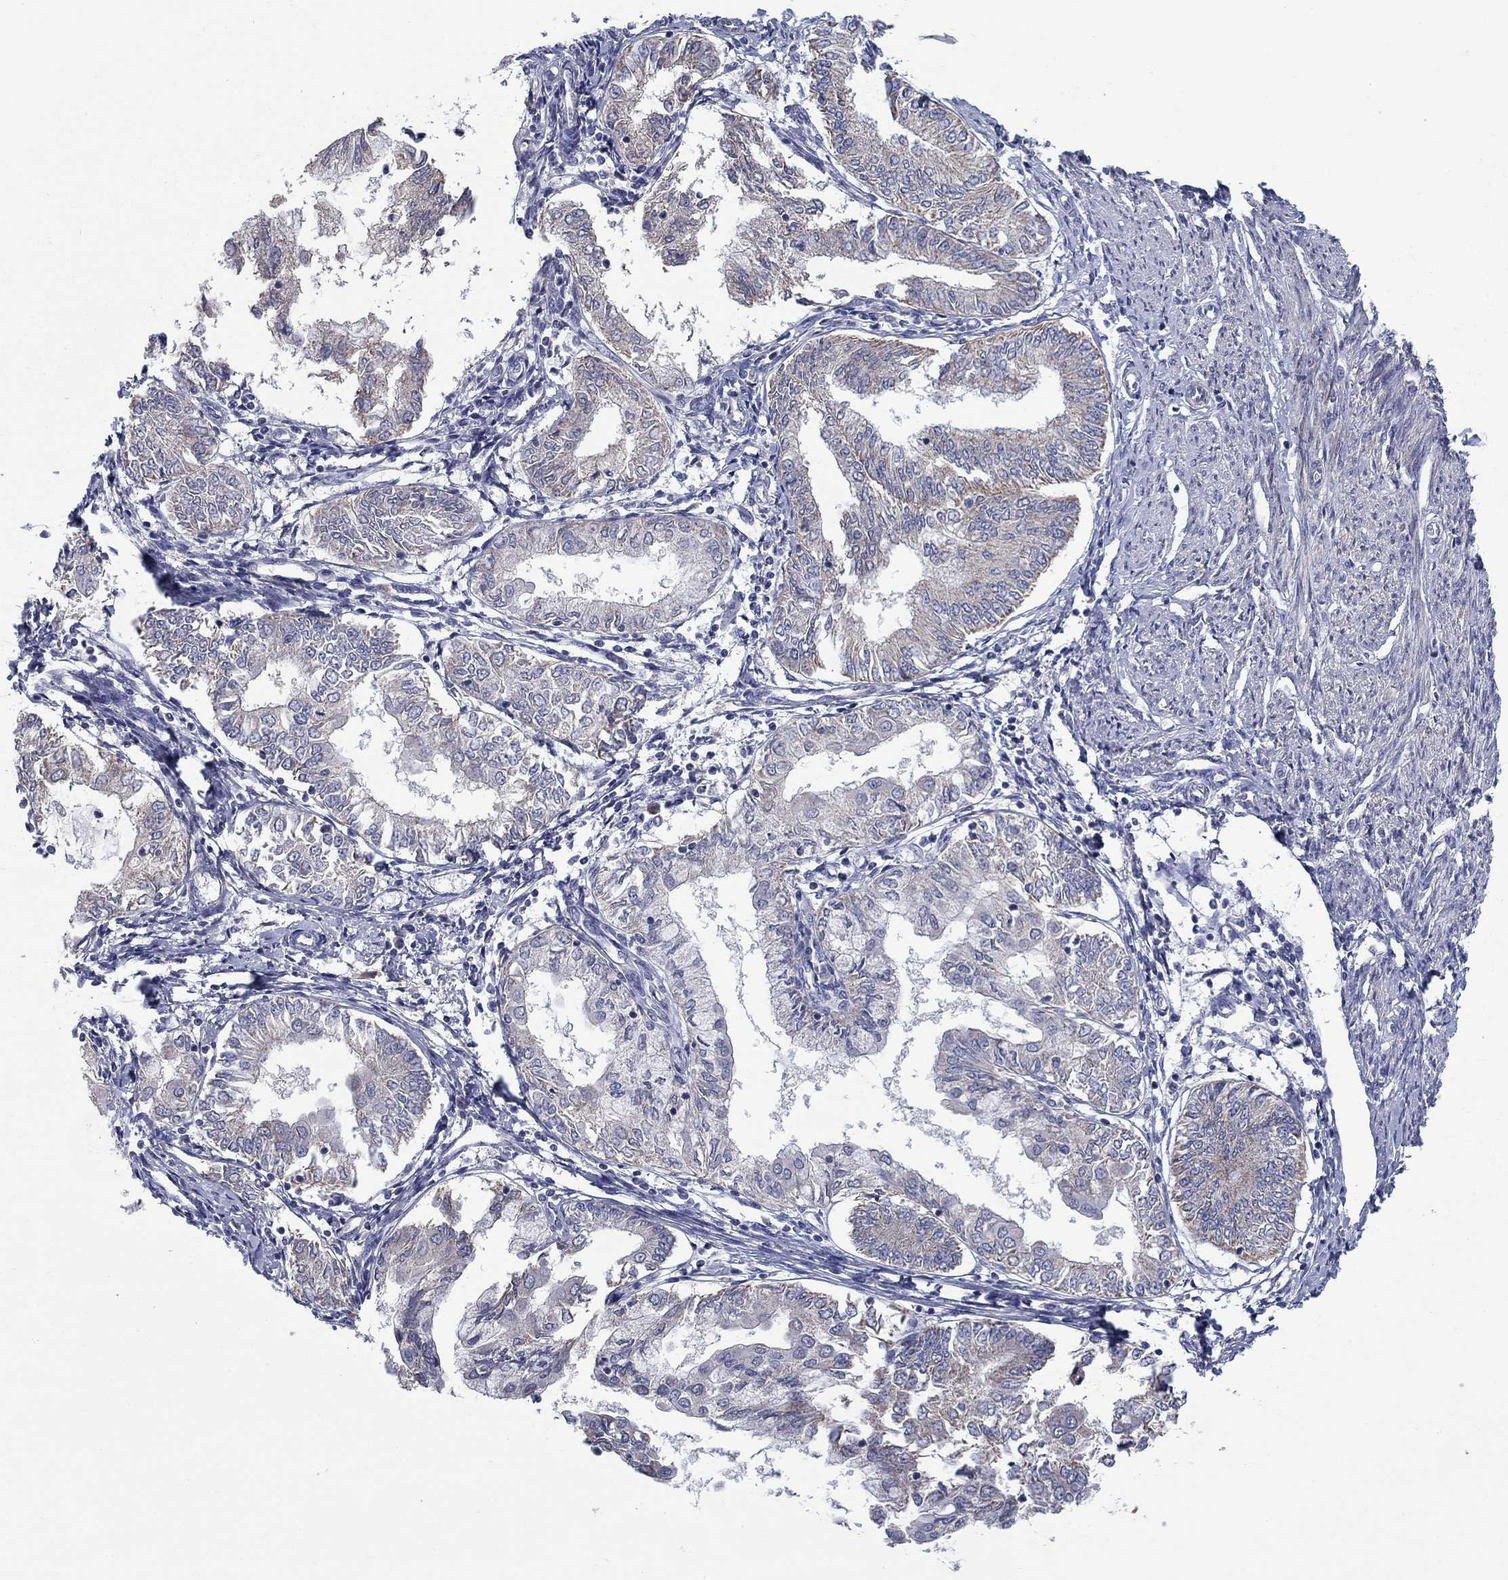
{"staining": {"intensity": "negative", "quantity": "none", "location": "none"}, "tissue": "endometrial cancer", "cell_type": "Tumor cells", "image_type": "cancer", "snomed": [{"axis": "morphology", "description": "Adenocarcinoma, NOS"}, {"axis": "topography", "description": "Endometrium"}], "caption": "Photomicrograph shows no significant protein staining in tumor cells of endometrial cancer. (Stains: DAB (3,3'-diaminobenzidine) immunohistochemistry (IHC) with hematoxylin counter stain, Microscopy: brightfield microscopy at high magnification).", "gene": "FRK", "patient": {"sex": "female", "age": 68}}